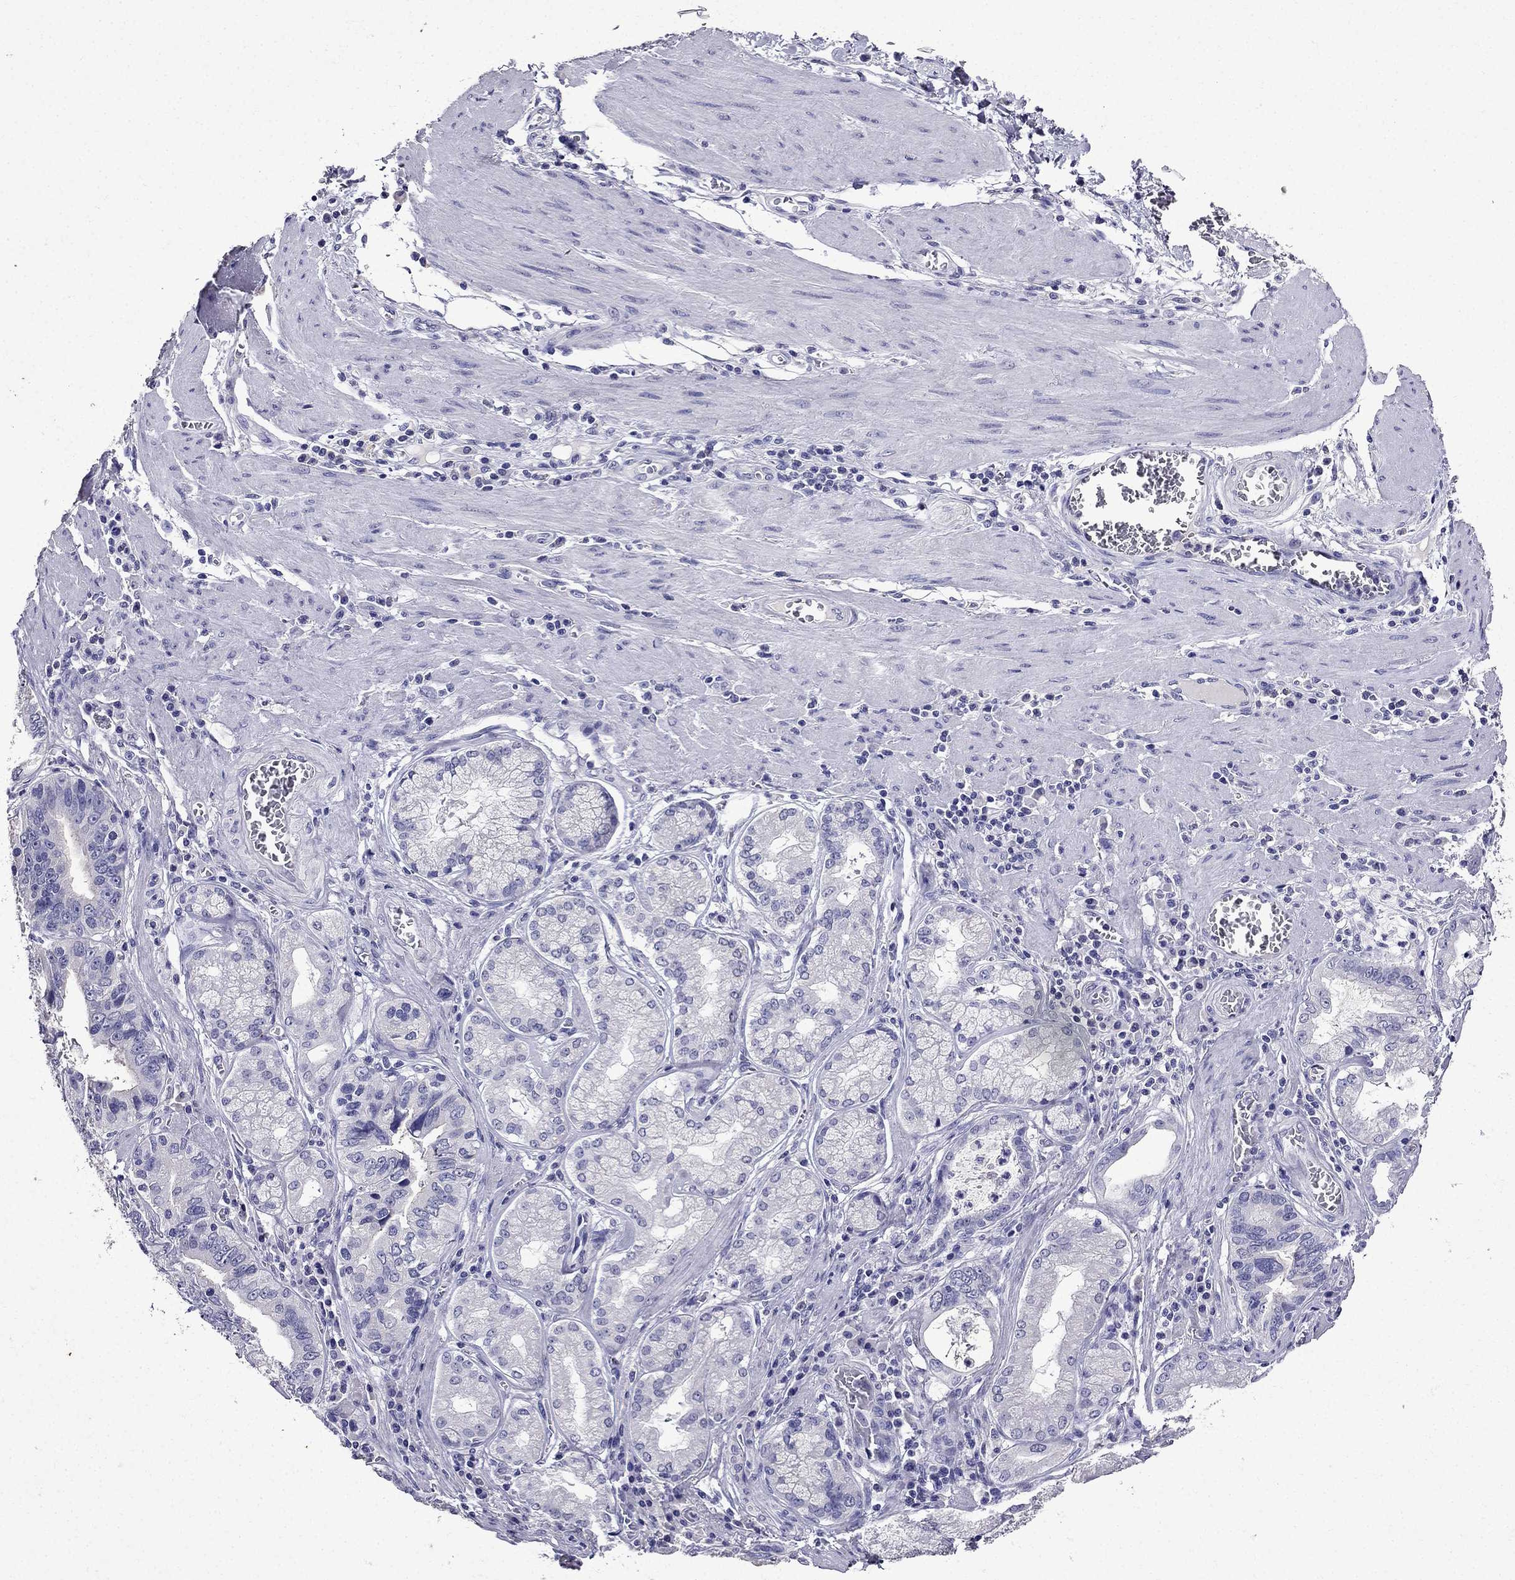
{"staining": {"intensity": "negative", "quantity": "none", "location": "none"}, "tissue": "stomach cancer", "cell_type": "Tumor cells", "image_type": "cancer", "snomed": [{"axis": "morphology", "description": "Adenocarcinoma, NOS"}, {"axis": "topography", "description": "Stomach, lower"}], "caption": "Tumor cells show no significant staining in stomach cancer (adenocarcinoma).", "gene": "DNAH17", "patient": {"sex": "female", "age": 76}}